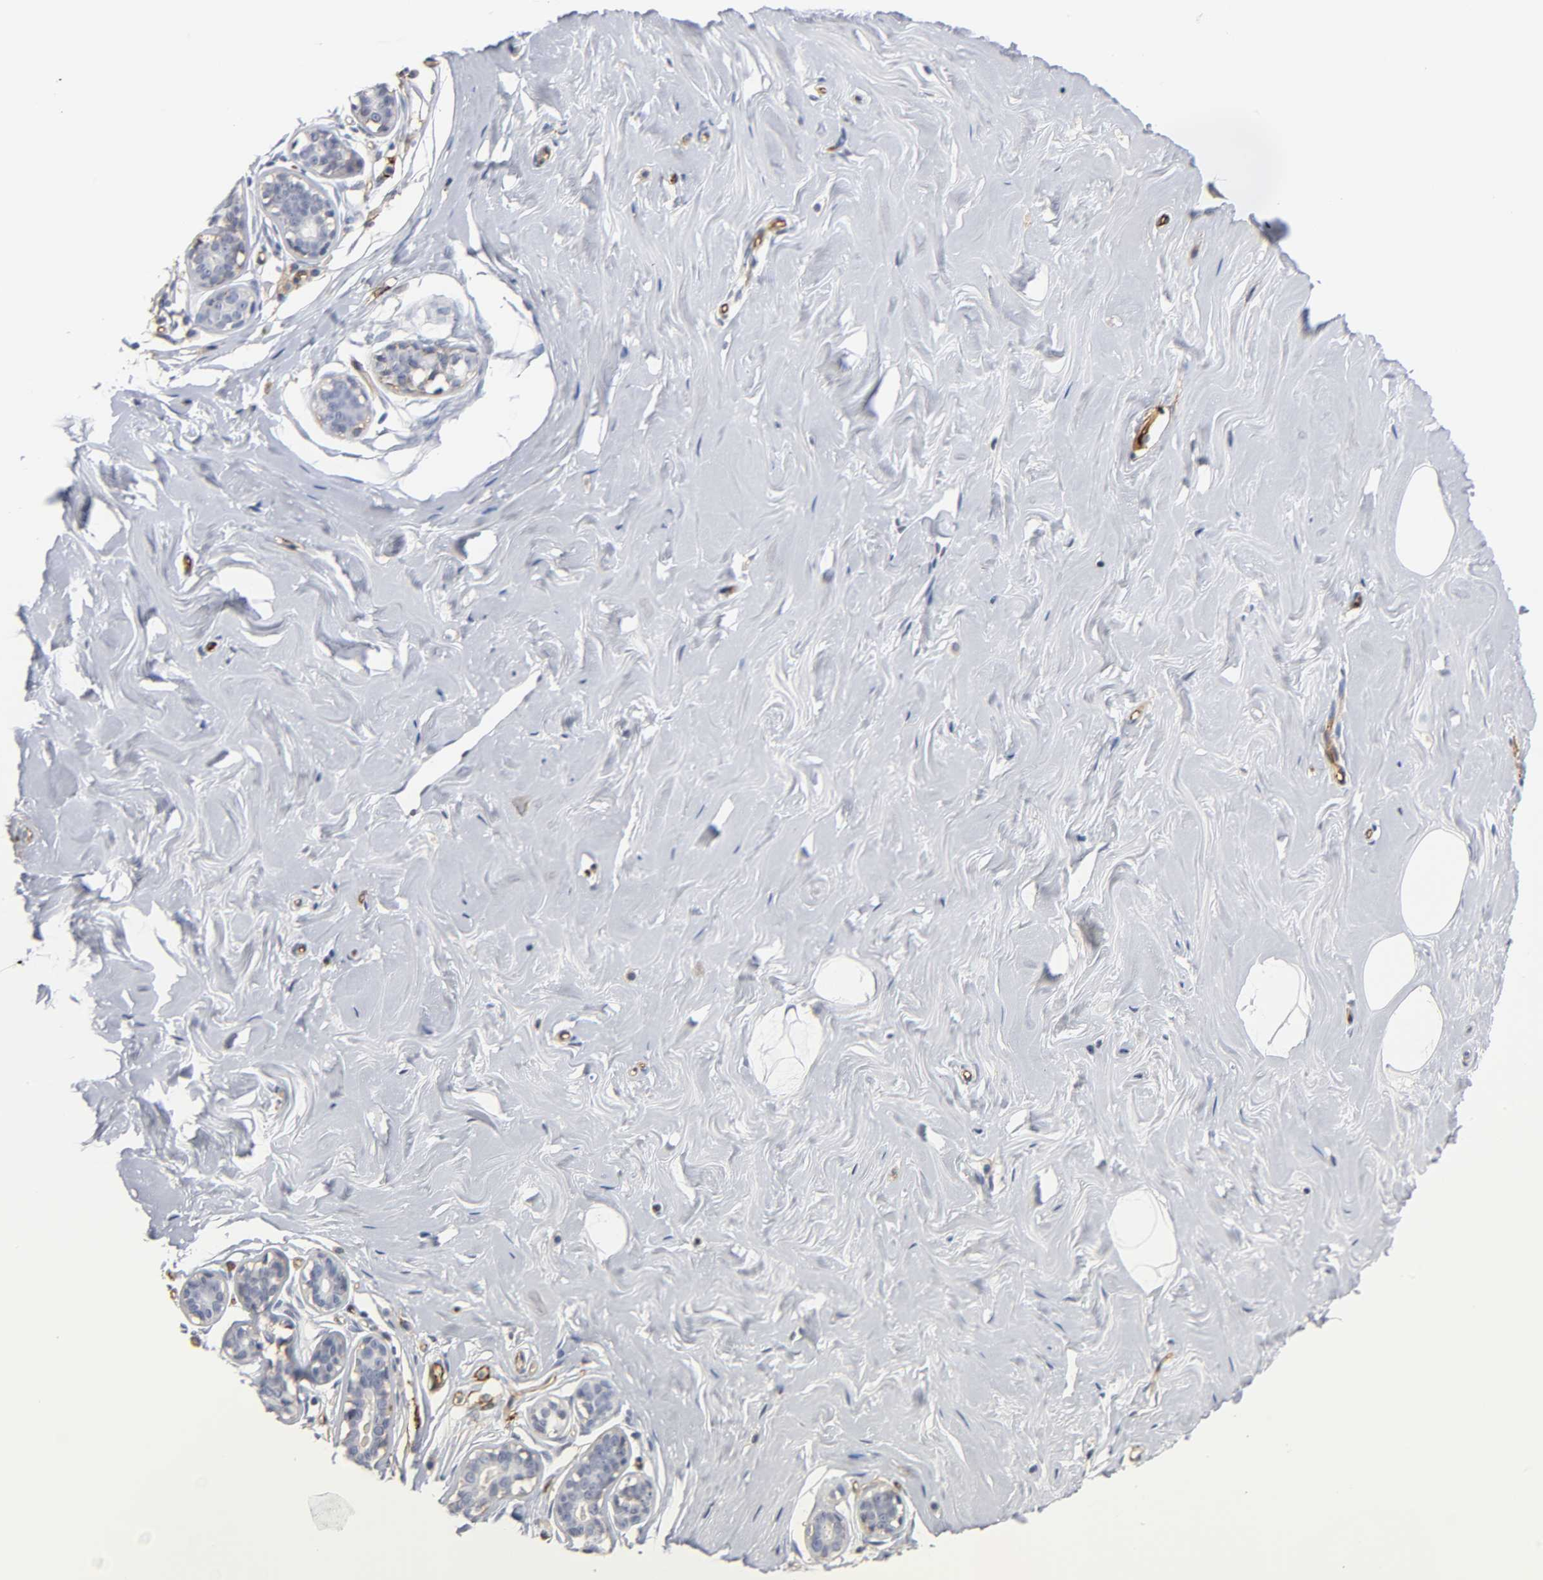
{"staining": {"intensity": "negative", "quantity": "none", "location": "none"}, "tissue": "breast", "cell_type": "Adipocytes", "image_type": "normal", "snomed": [{"axis": "morphology", "description": "Normal tissue, NOS"}, {"axis": "topography", "description": "Breast"}], "caption": "The image displays no significant expression in adipocytes of breast.", "gene": "ICAM1", "patient": {"sex": "female", "age": 23}}